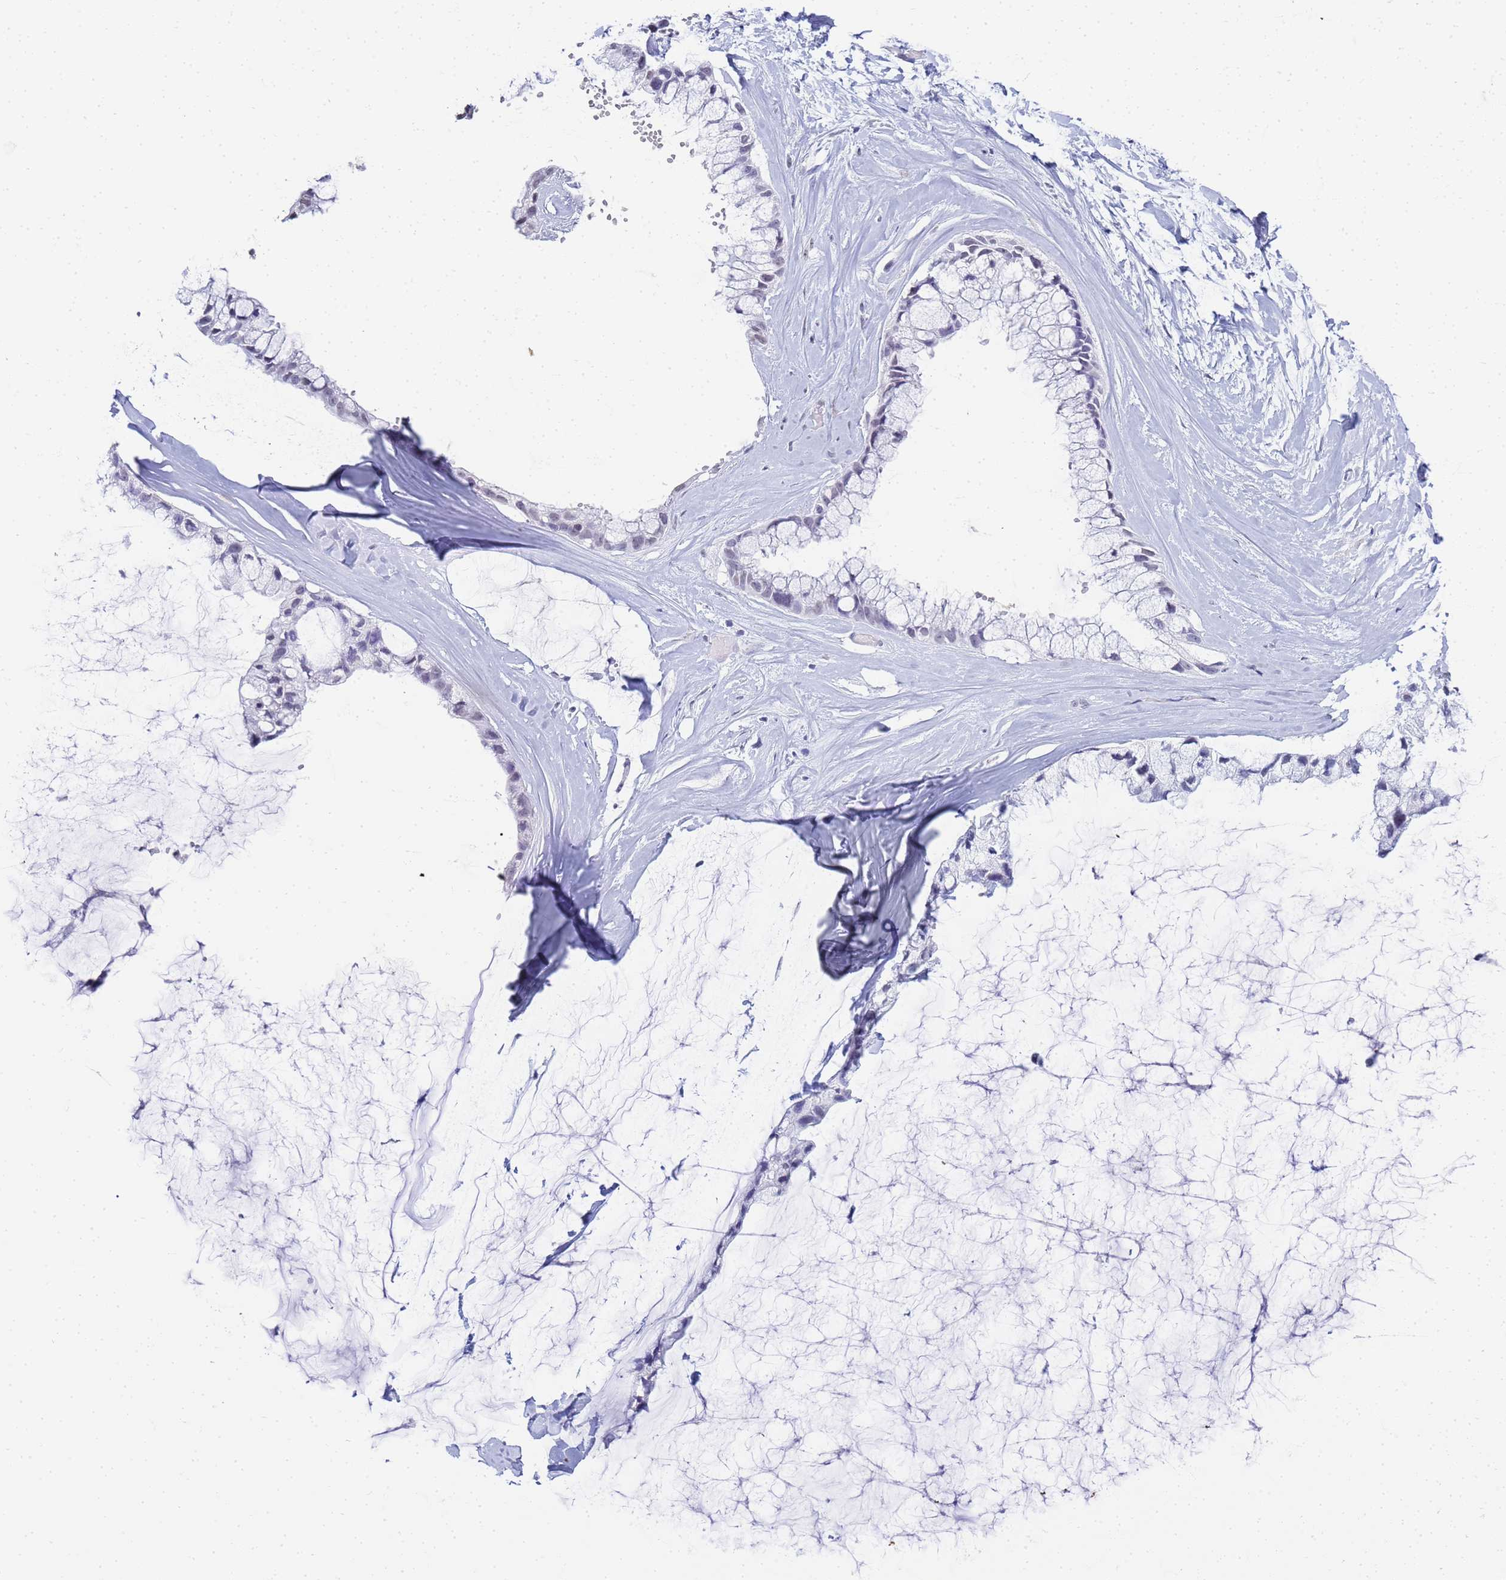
{"staining": {"intensity": "negative", "quantity": "none", "location": "none"}, "tissue": "ovarian cancer", "cell_type": "Tumor cells", "image_type": "cancer", "snomed": [{"axis": "morphology", "description": "Cystadenocarcinoma, mucinous, NOS"}, {"axis": "topography", "description": "Ovary"}], "caption": "Immunohistochemistry image of ovarian cancer (mucinous cystadenocarcinoma) stained for a protein (brown), which exhibits no staining in tumor cells.", "gene": "SLC7A9", "patient": {"sex": "female", "age": 39}}